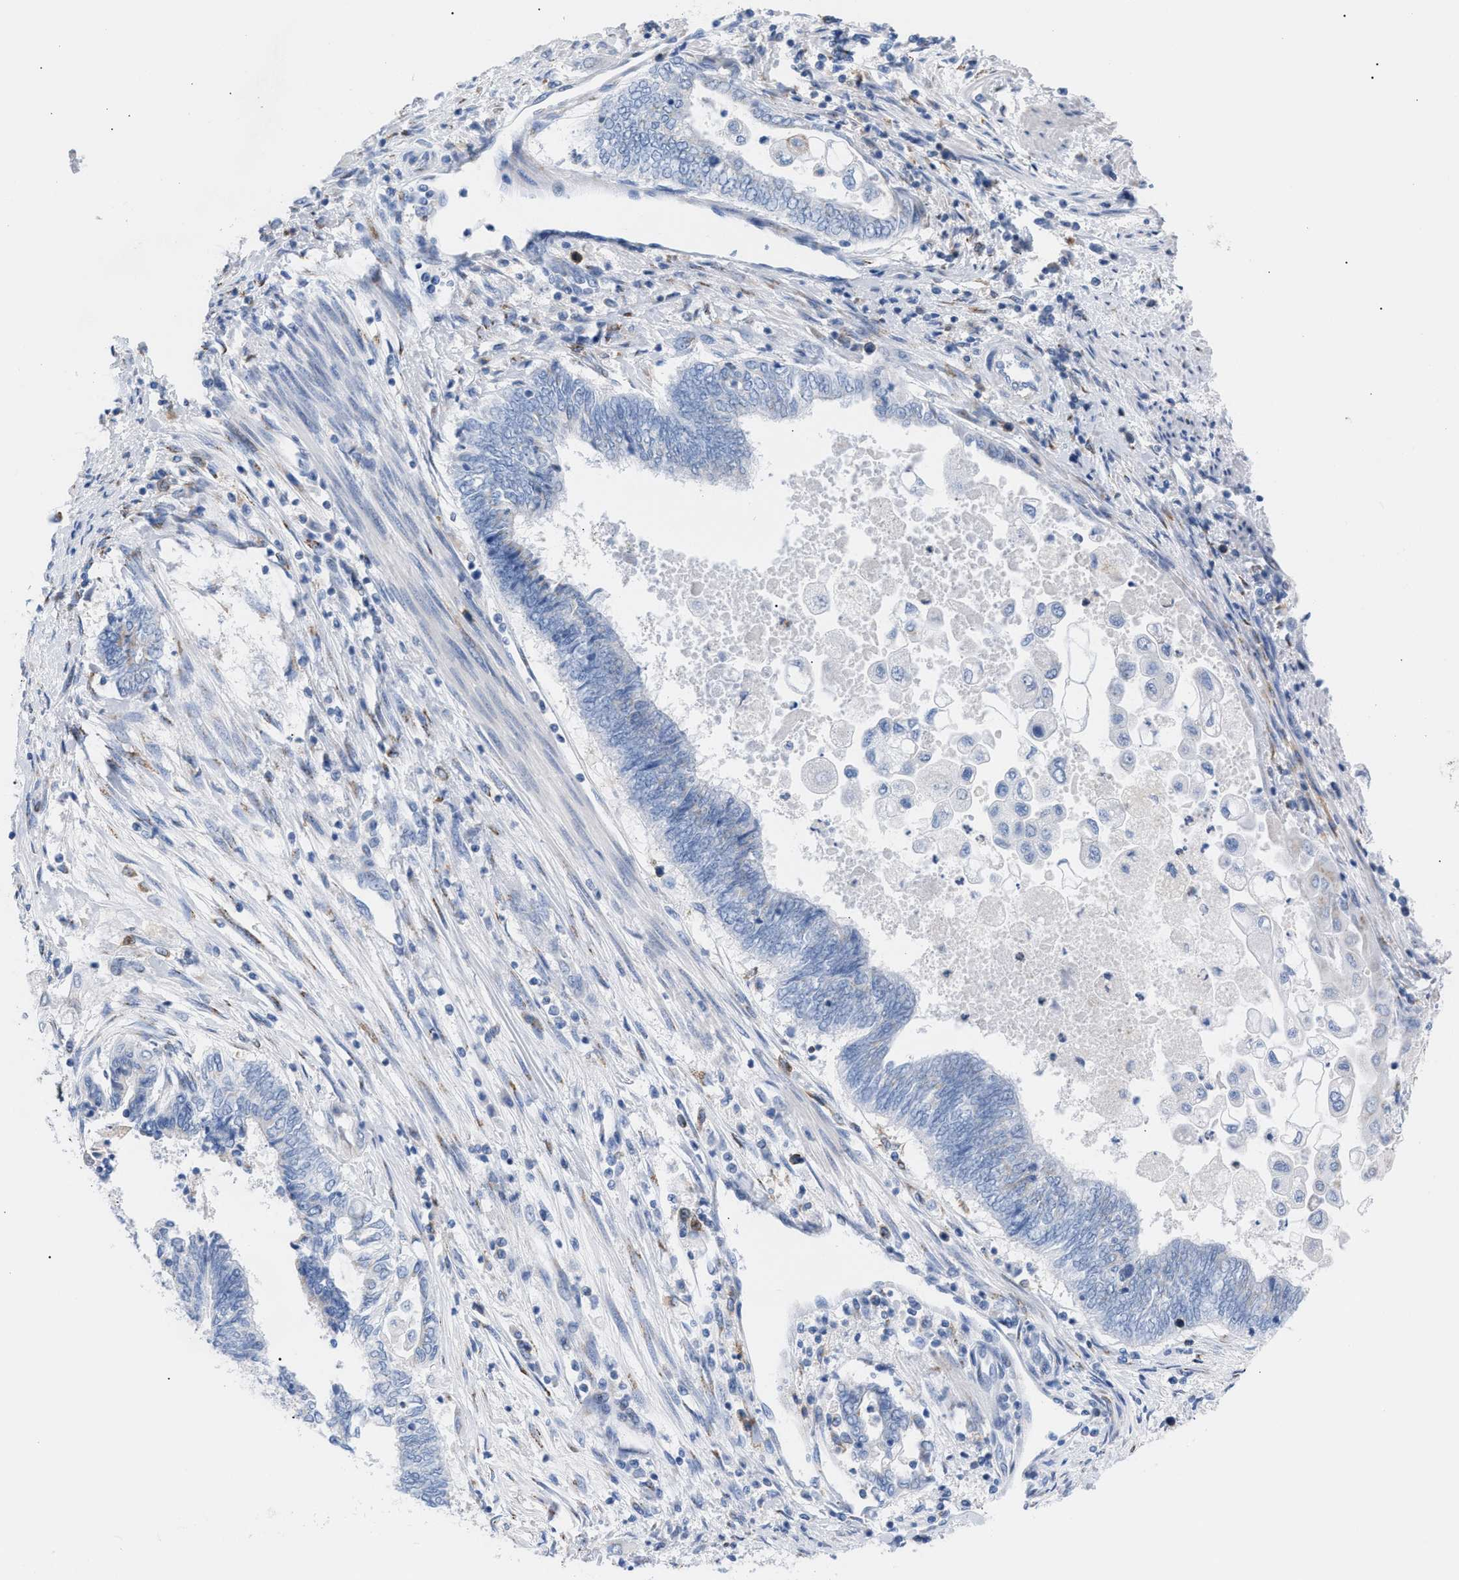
{"staining": {"intensity": "negative", "quantity": "none", "location": "none"}, "tissue": "endometrial cancer", "cell_type": "Tumor cells", "image_type": "cancer", "snomed": [{"axis": "morphology", "description": "Adenocarcinoma, NOS"}, {"axis": "topography", "description": "Uterus"}, {"axis": "topography", "description": "Endometrium"}], "caption": "The IHC image has no significant staining in tumor cells of endometrial cancer tissue. The staining was performed using DAB to visualize the protein expression in brown, while the nuclei were stained in blue with hematoxylin (Magnification: 20x).", "gene": "TACC3", "patient": {"sex": "female", "age": 70}}